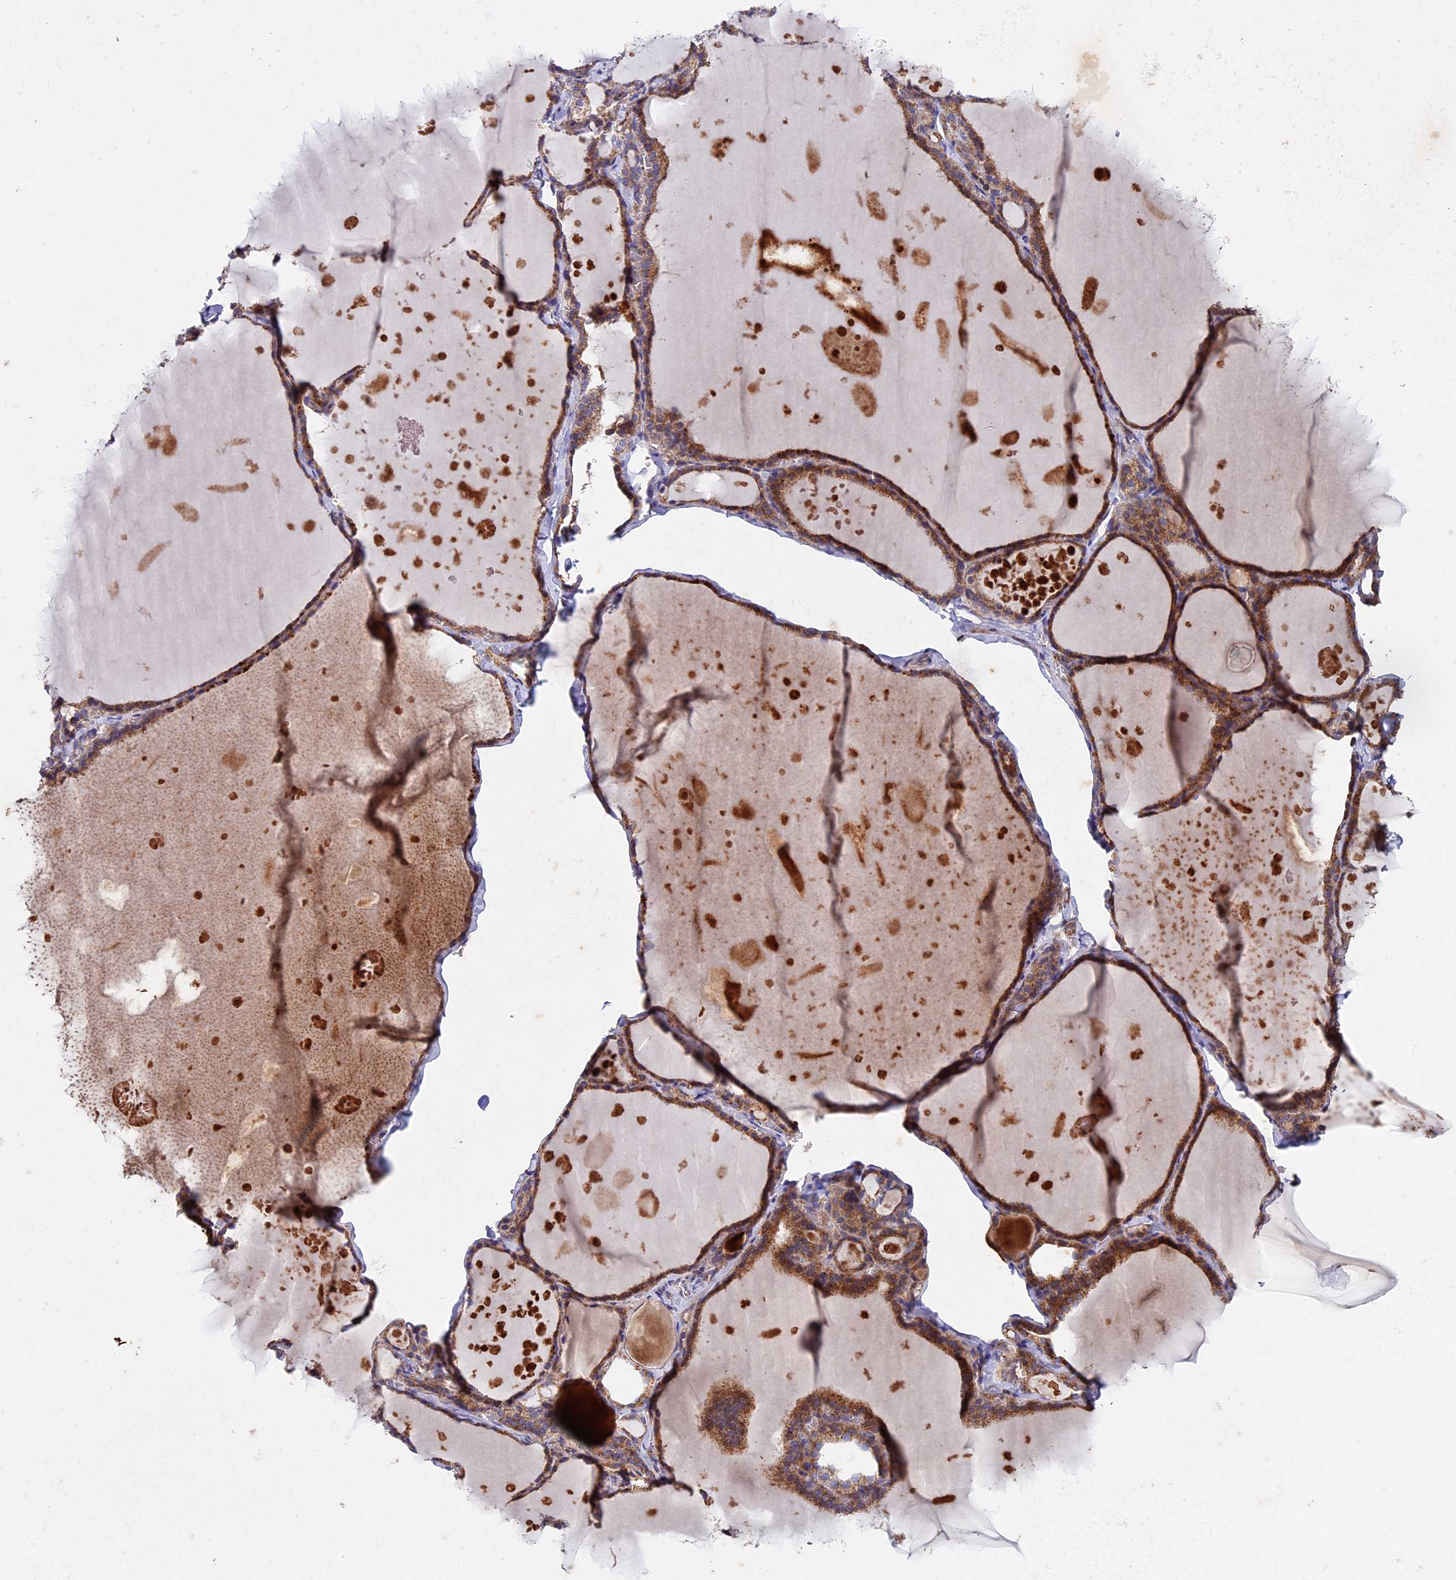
{"staining": {"intensity": "moderate", "quantity": ">75%", "location": "cytoplasmic/membranous"}, "tissue": "thyroid gland", "cell_type": "Glandular cells", "image_type": "normal", "snomed": [{"axis": "morphology", "description": "Normal tissue, NOS"}, {"axis": "topography", "description": "Thyroid gland"}], "caption": "DAB immunohistochemical staining of normal thyroid gland displays moderate cytoplasmic/membranous protein expression in approximately >75% of glandular cells. (DAB IHC, brown staining for protein, blue staining for nuclei).", "gene": "RNF17", "patient": {"sex": "male", "age": 56}}